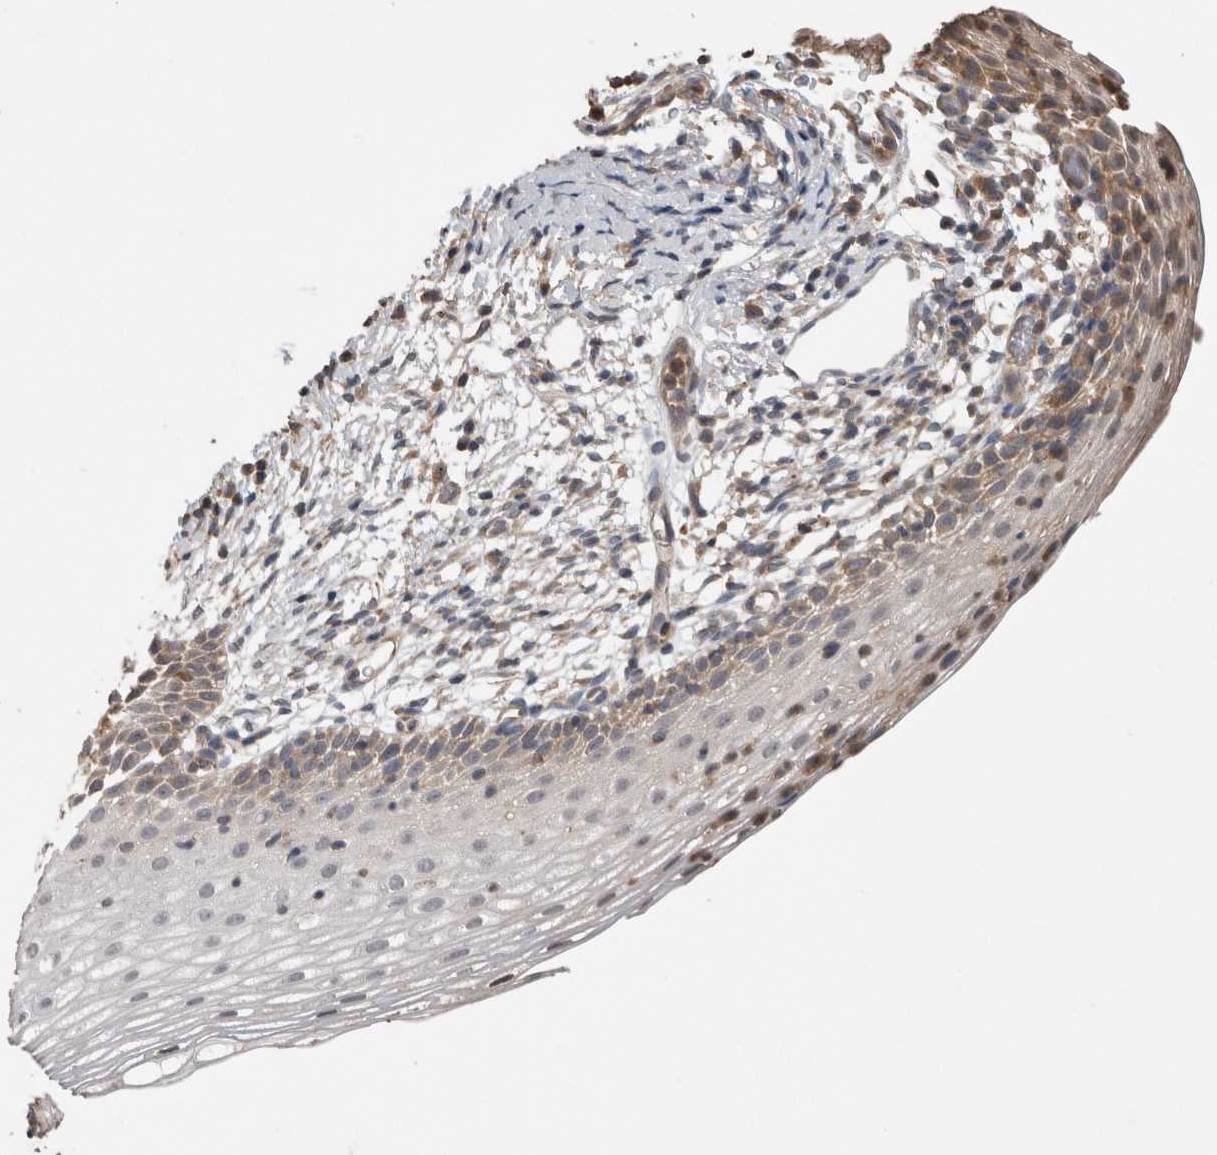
{"staining": {"intensity": "moderate", "quantity": "<25%", "location": "cytoplasmic/membranous"}, "tissue": "cervix", "cell_type": "Squamous epithelial cells", "image_type": "normal", "snomed": [{"axis": "morphology", "description": "Normal tissue, NOS"}, {"axis": "topography", "description": "Cervix"}], "caption": "Human cervix stained for a protein (brown) shows moderate cytoplasmic/membranous positive expression in about <25% of squamous epithelial cells.", "gene": "TRIM5", "patient": {"sex": "female", "age": 72}}